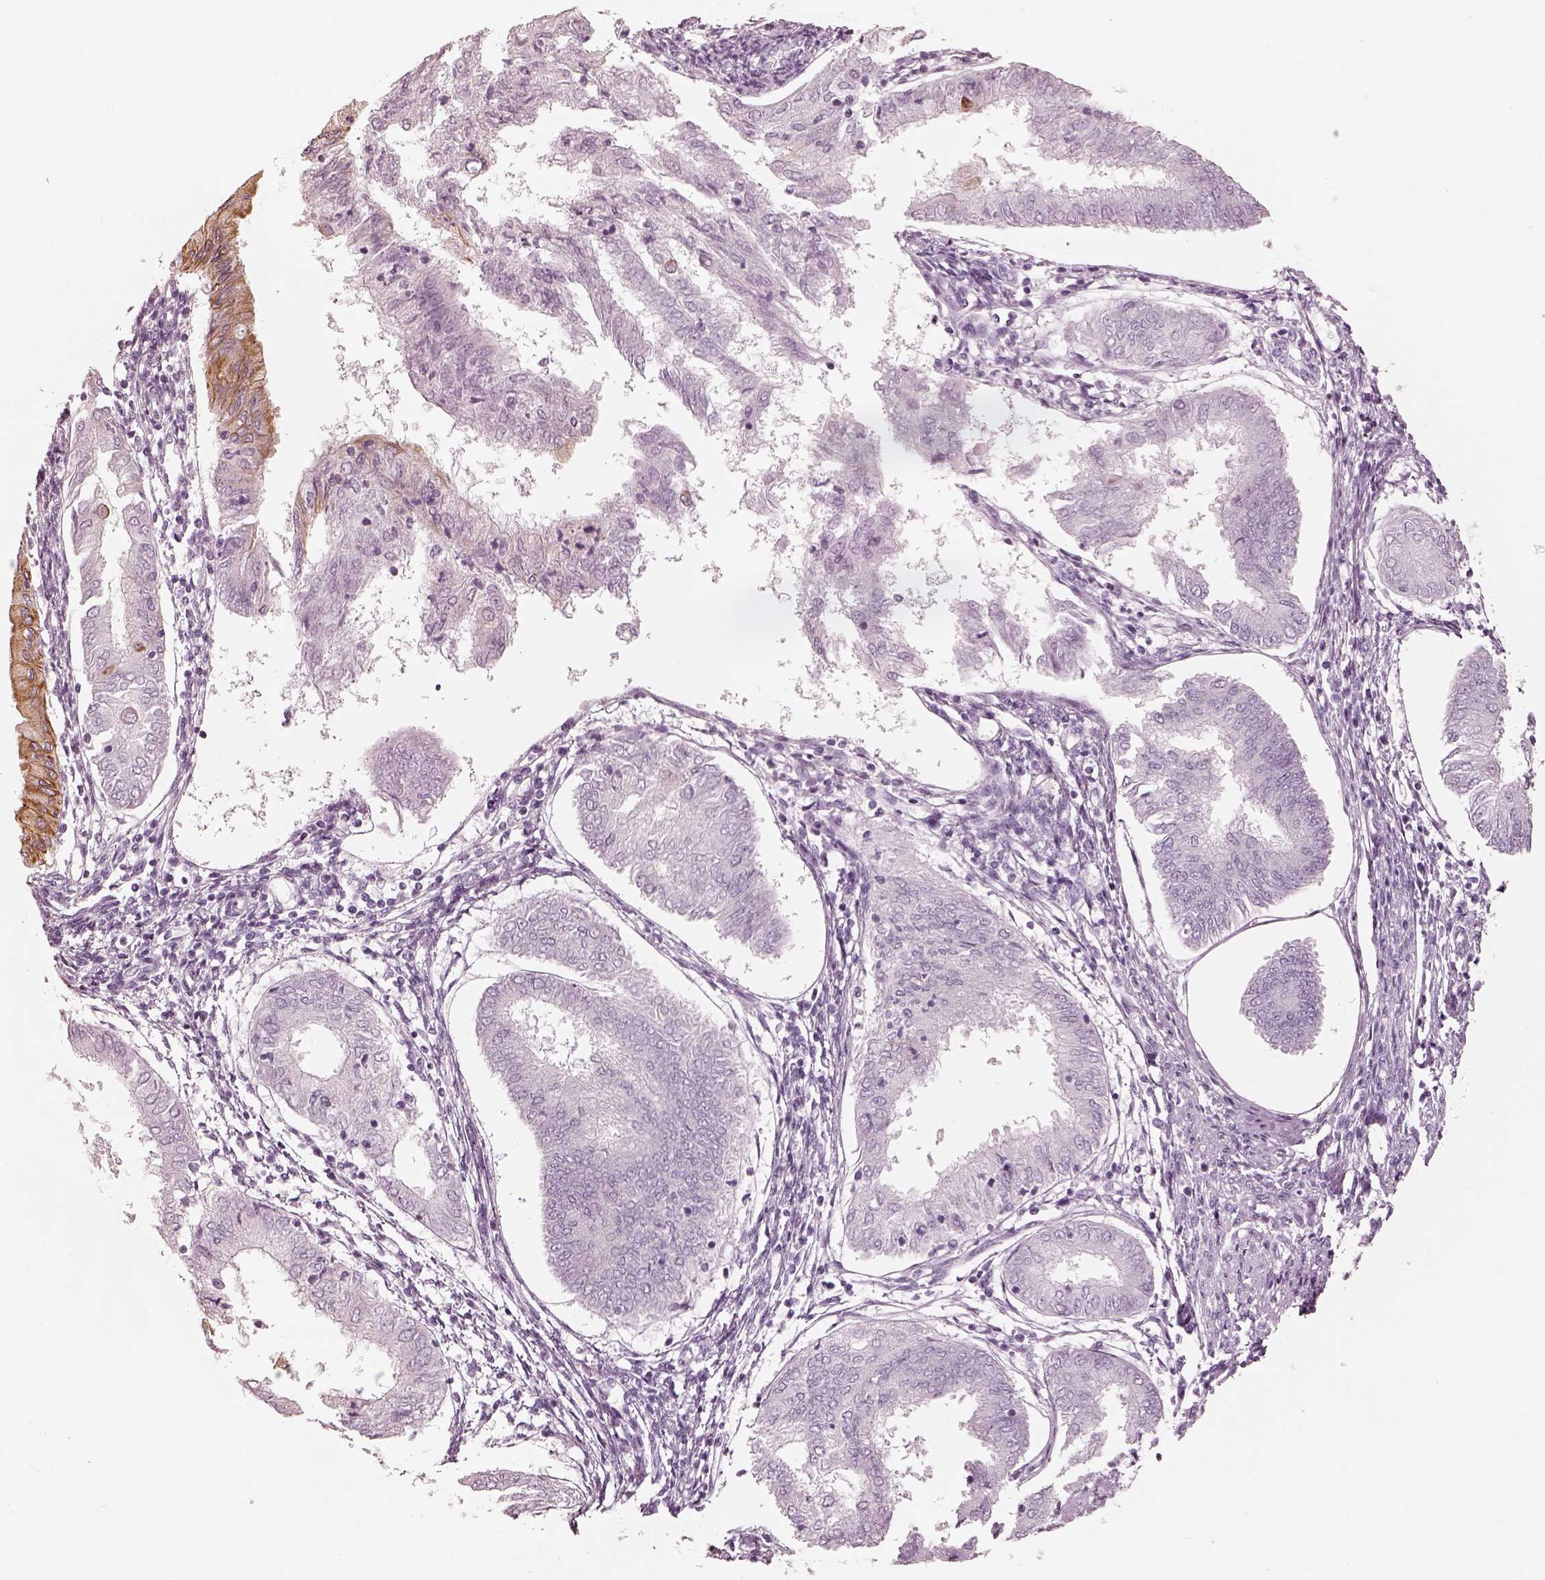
{"staining": {"intensity": "moderate", "quantity": "<25%", "location": "cytoplasmic/membranous"}, "tissue": "endometrial cancer", "cell_type": "Tumor cells", "image_type": "cancer", "snomed": [{"axis": "morphology", "description": "Adenocarcinoma, NOS"}, {"axis": "topography", "description": "Endometrium"}], "caption": "Immunohistochemical staining of human endometrial cancer exhibits low levels of moderate cytoplasmic/membranous protein staining in approximately <25% of tumor cells.", "gene": "PON3", "patient": {"sex": "female", "age": 68}}